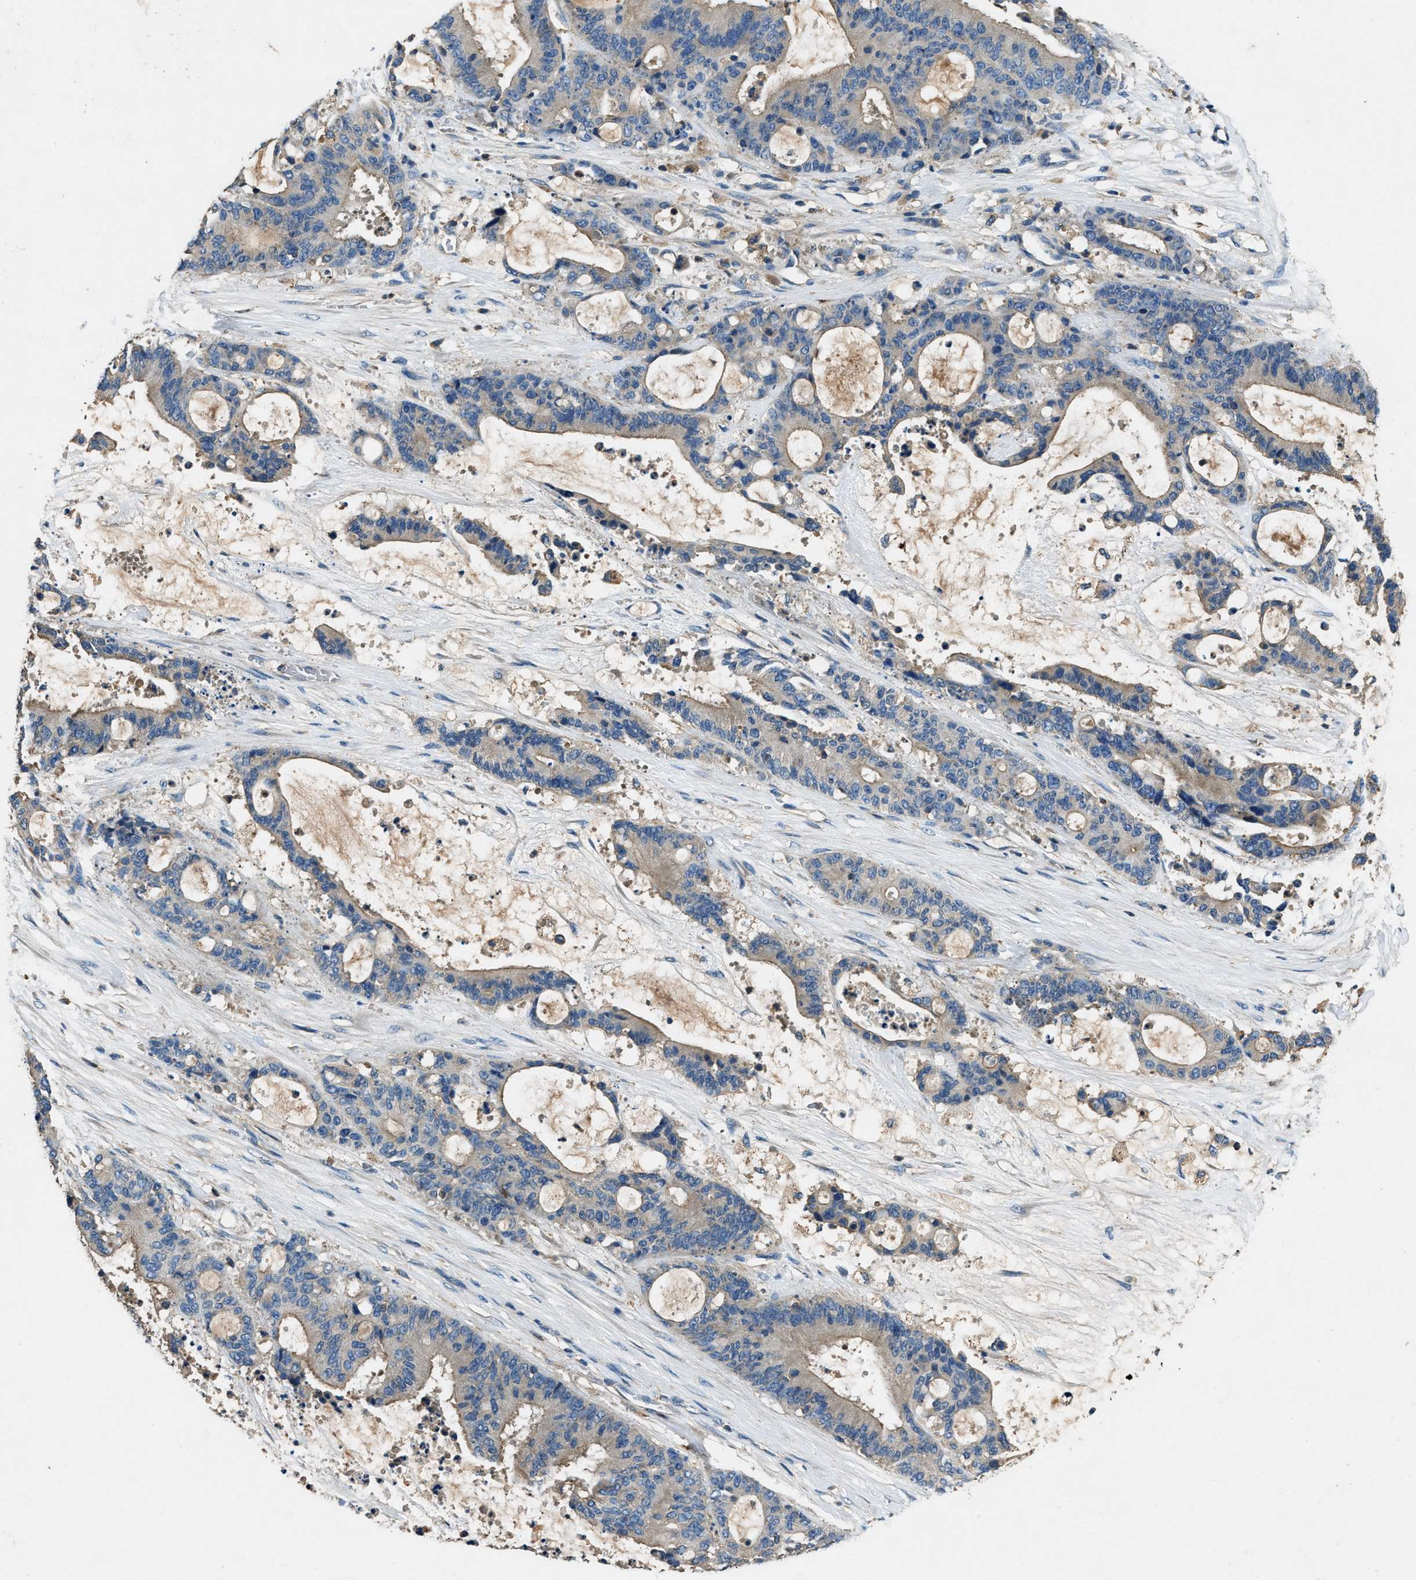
{"staining": {"intensity": "negative", "quantity": "none", "location": "none"}, "tissue": "liver cancer", "cell_type": "Tumor cells", "image_type": "cancer", "snomed": [{"axis": "morphology", "description": "Normal tissue, NOS"}, {"axis": "morphology", "description": "Cholangiocarcinoma"}, {"axis": "topography", "description": "Liver"}, {"axis": "topography", "description": "Peripheral nerve tissue"}], "caption": "An image of liver cholangiocarcinoma stained for a protein reveals no brown staining in tumor cells.", "gene": "BLOC1S1", "patient": {"sex": "female", "age": 73}}